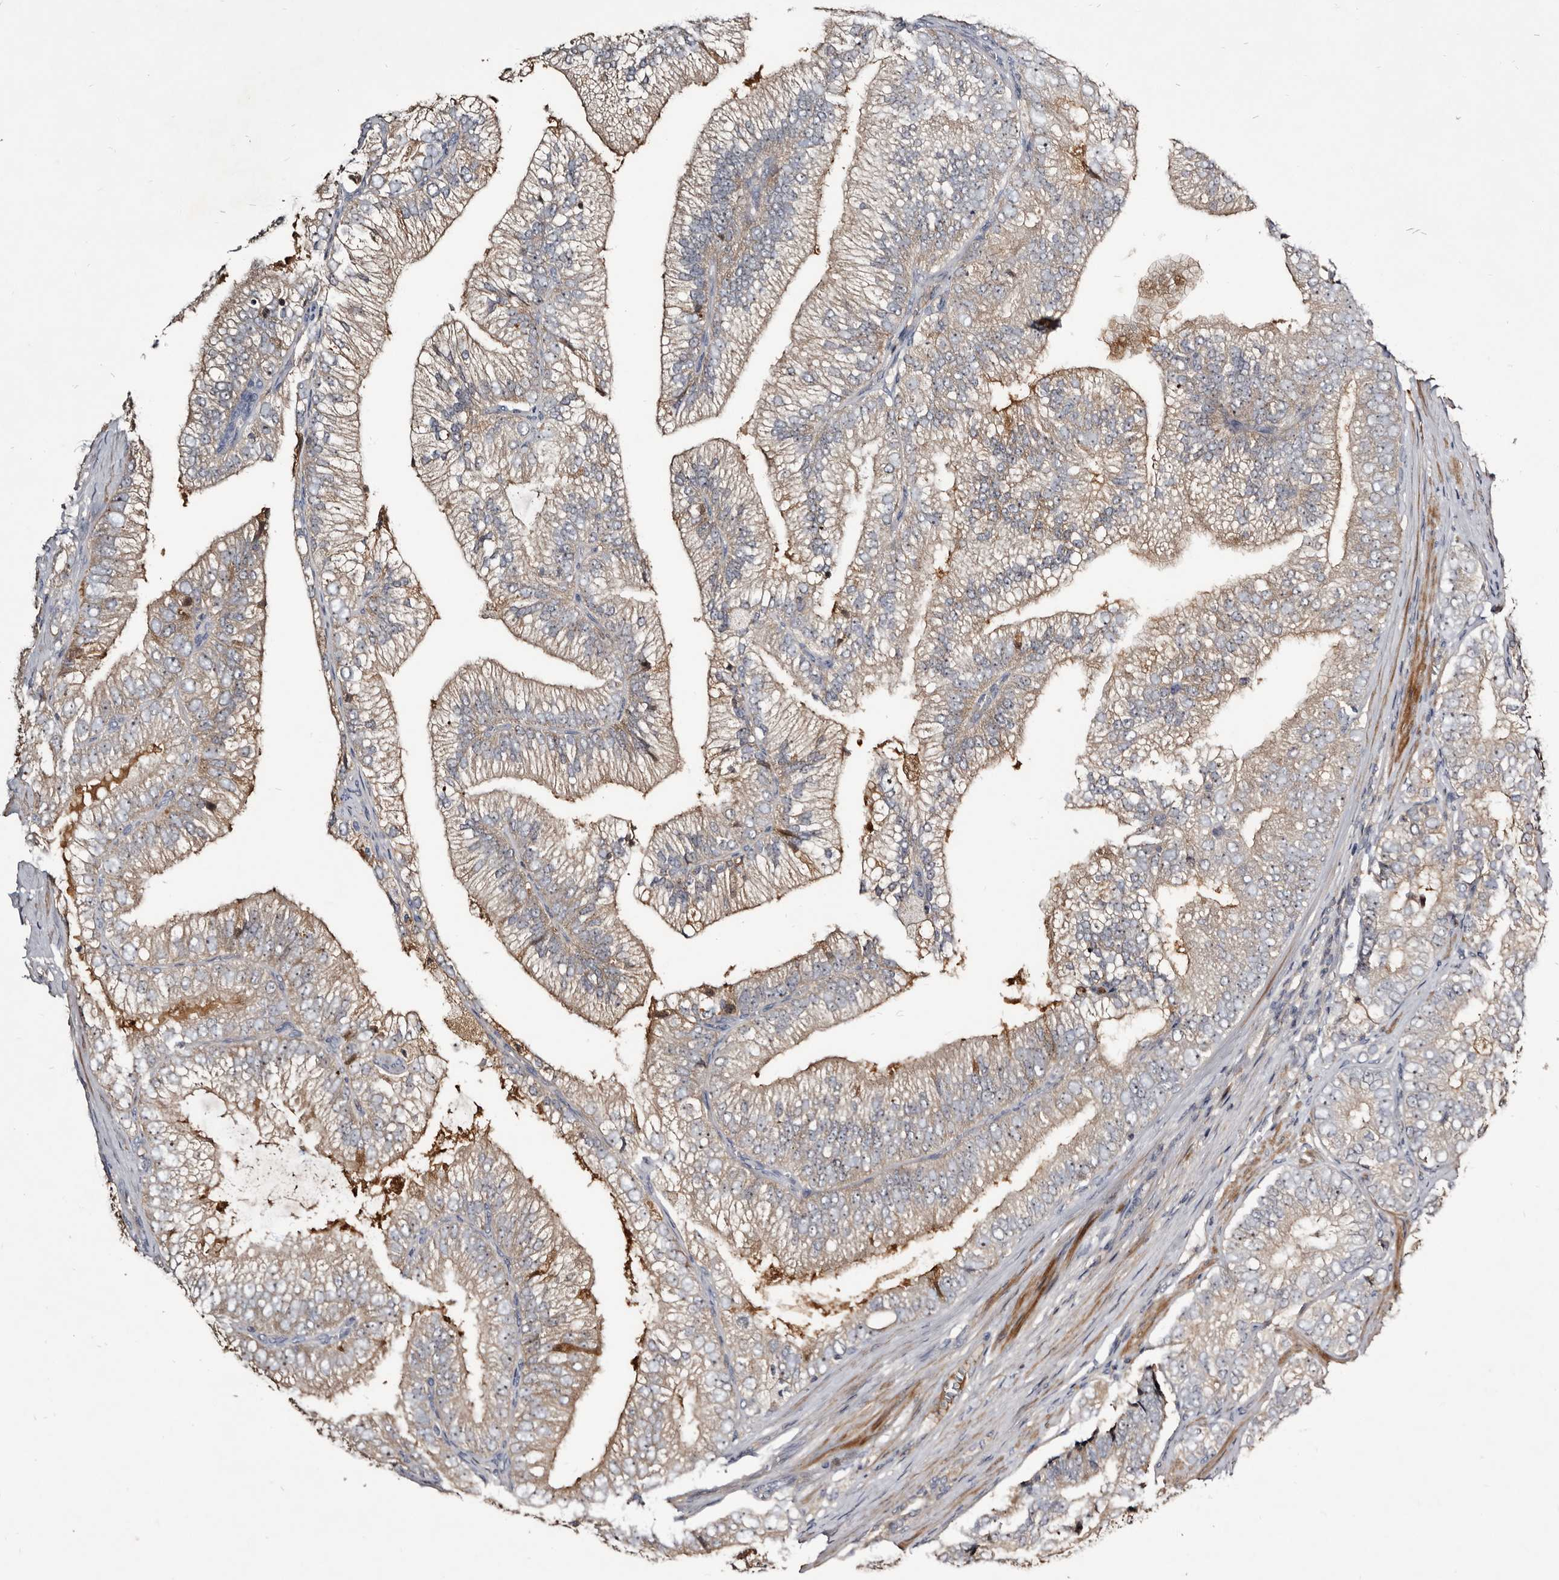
{"staining": {"intensity": "weak", "quantity": "25%-75%", "location": "cytoplasmic/membranous"}, "tissue": "prostate cancer", "cell_type": "Tumor cells", "image_type": "cancer", "snomed": [{"axis": "morphology", "description": "Adenocarcinoma, High grade"}, {"axis": "topography", "description": "Prostate"}], "caption": "Weak cytoplasmic/membranous expression for a protein is seen in approximately 25%-75% of tumor cells of prostate cancer (adenocarcinoma (high-grade)) using IHC.", "gene": "TTC39A", "patient": {"sex": "male", "age": 58}}